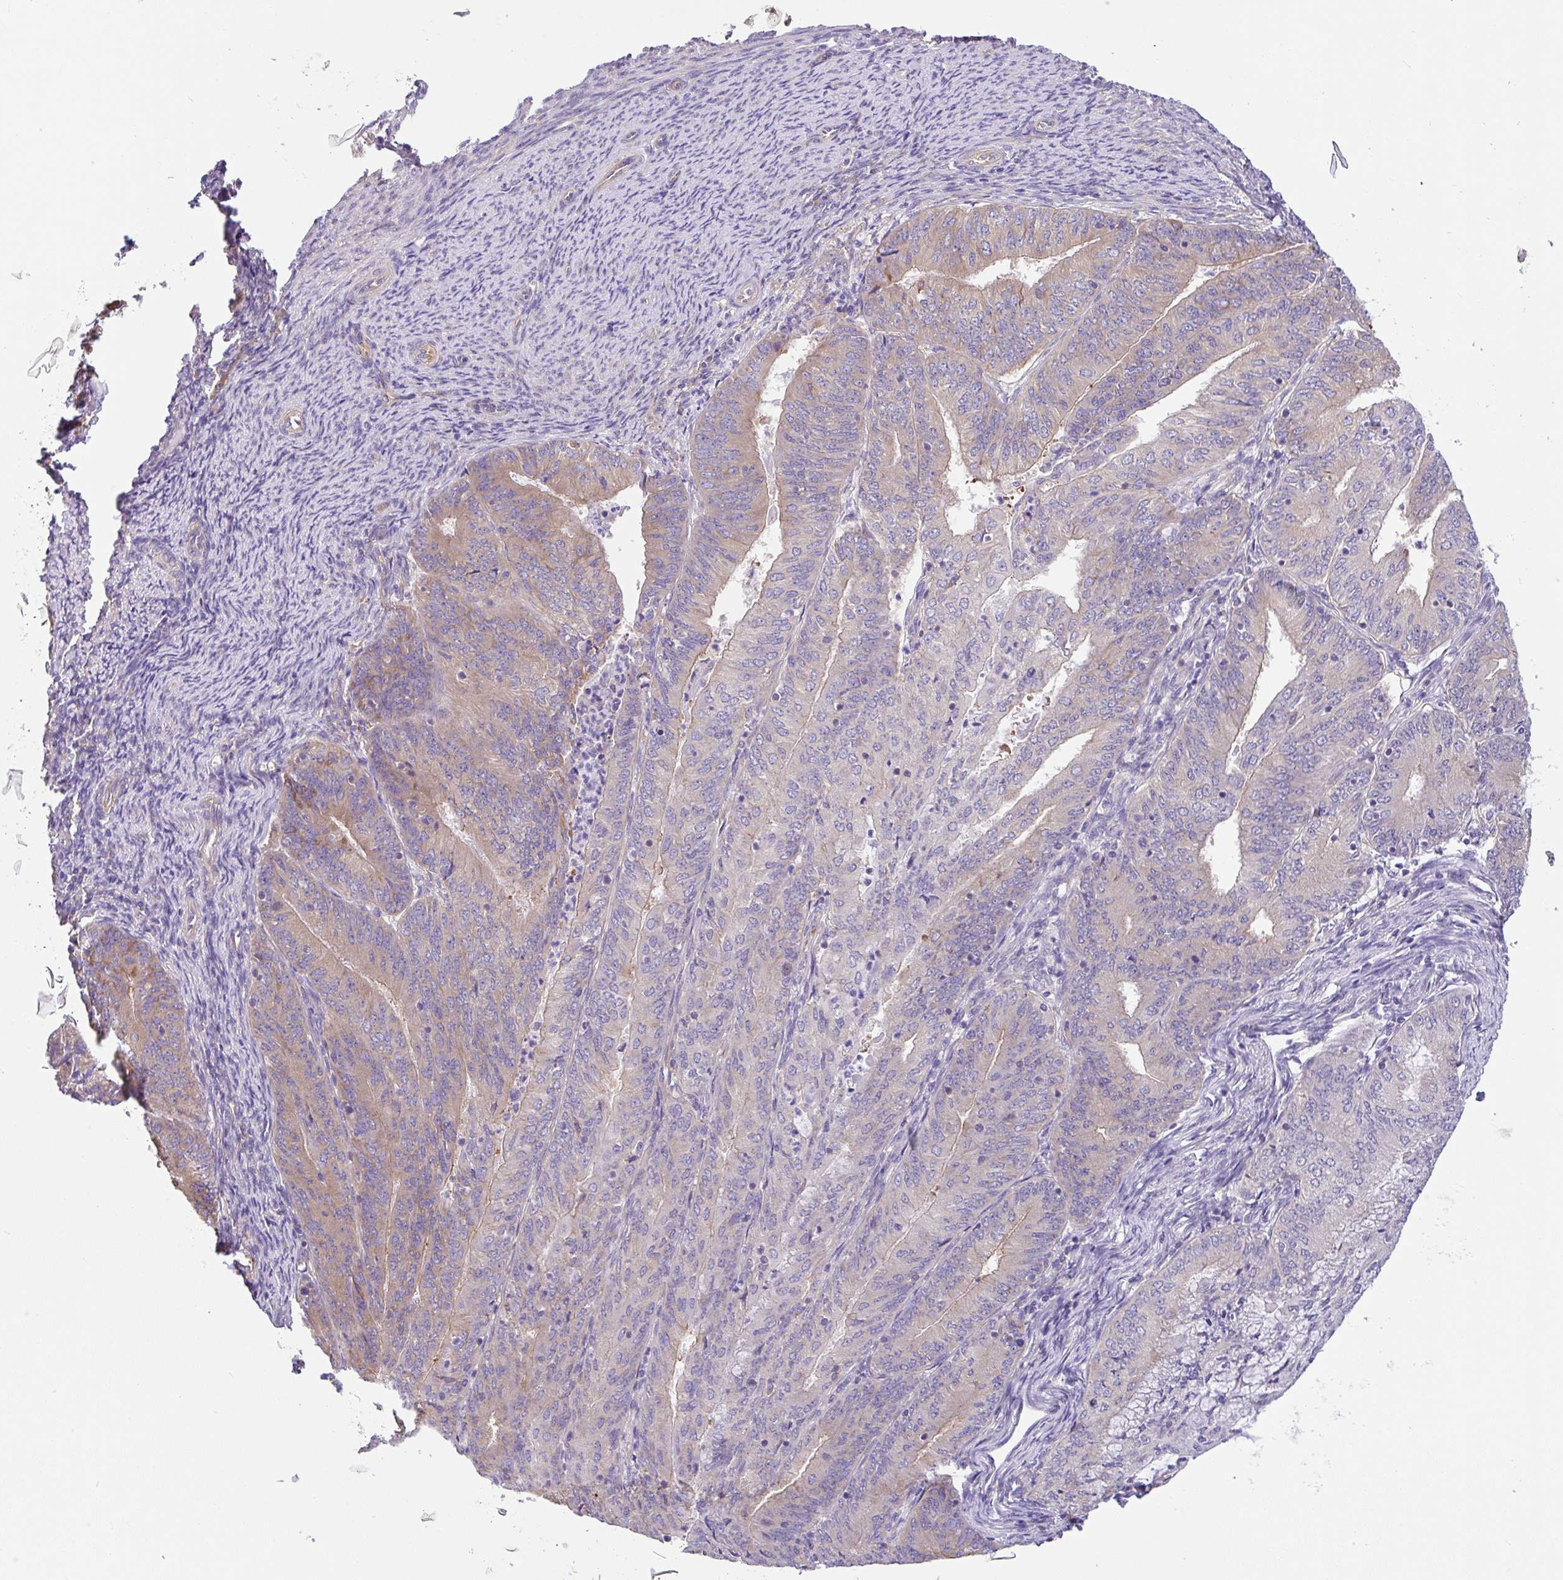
{"staining": {"intensity": "weak", "quantity": "<25%", "location": "cytoplasmic/membranous"}, "tissue": "endometrial cancer", "cell_type": "Tumor cells", "image_type": "cancer", "snomed": [{"axis": "morphology", "description": "Adenocarcinoma, NOS"}, {"axis": "topography", "description": "Endometrium"}], "caption": "Endometrial cancer (adenocarcinoma) was stained to show a protein in brown. There is no significant positivity in tumor cells.", "gene": "GFPT2", "patient": {"sex": "female", "age": 57}}